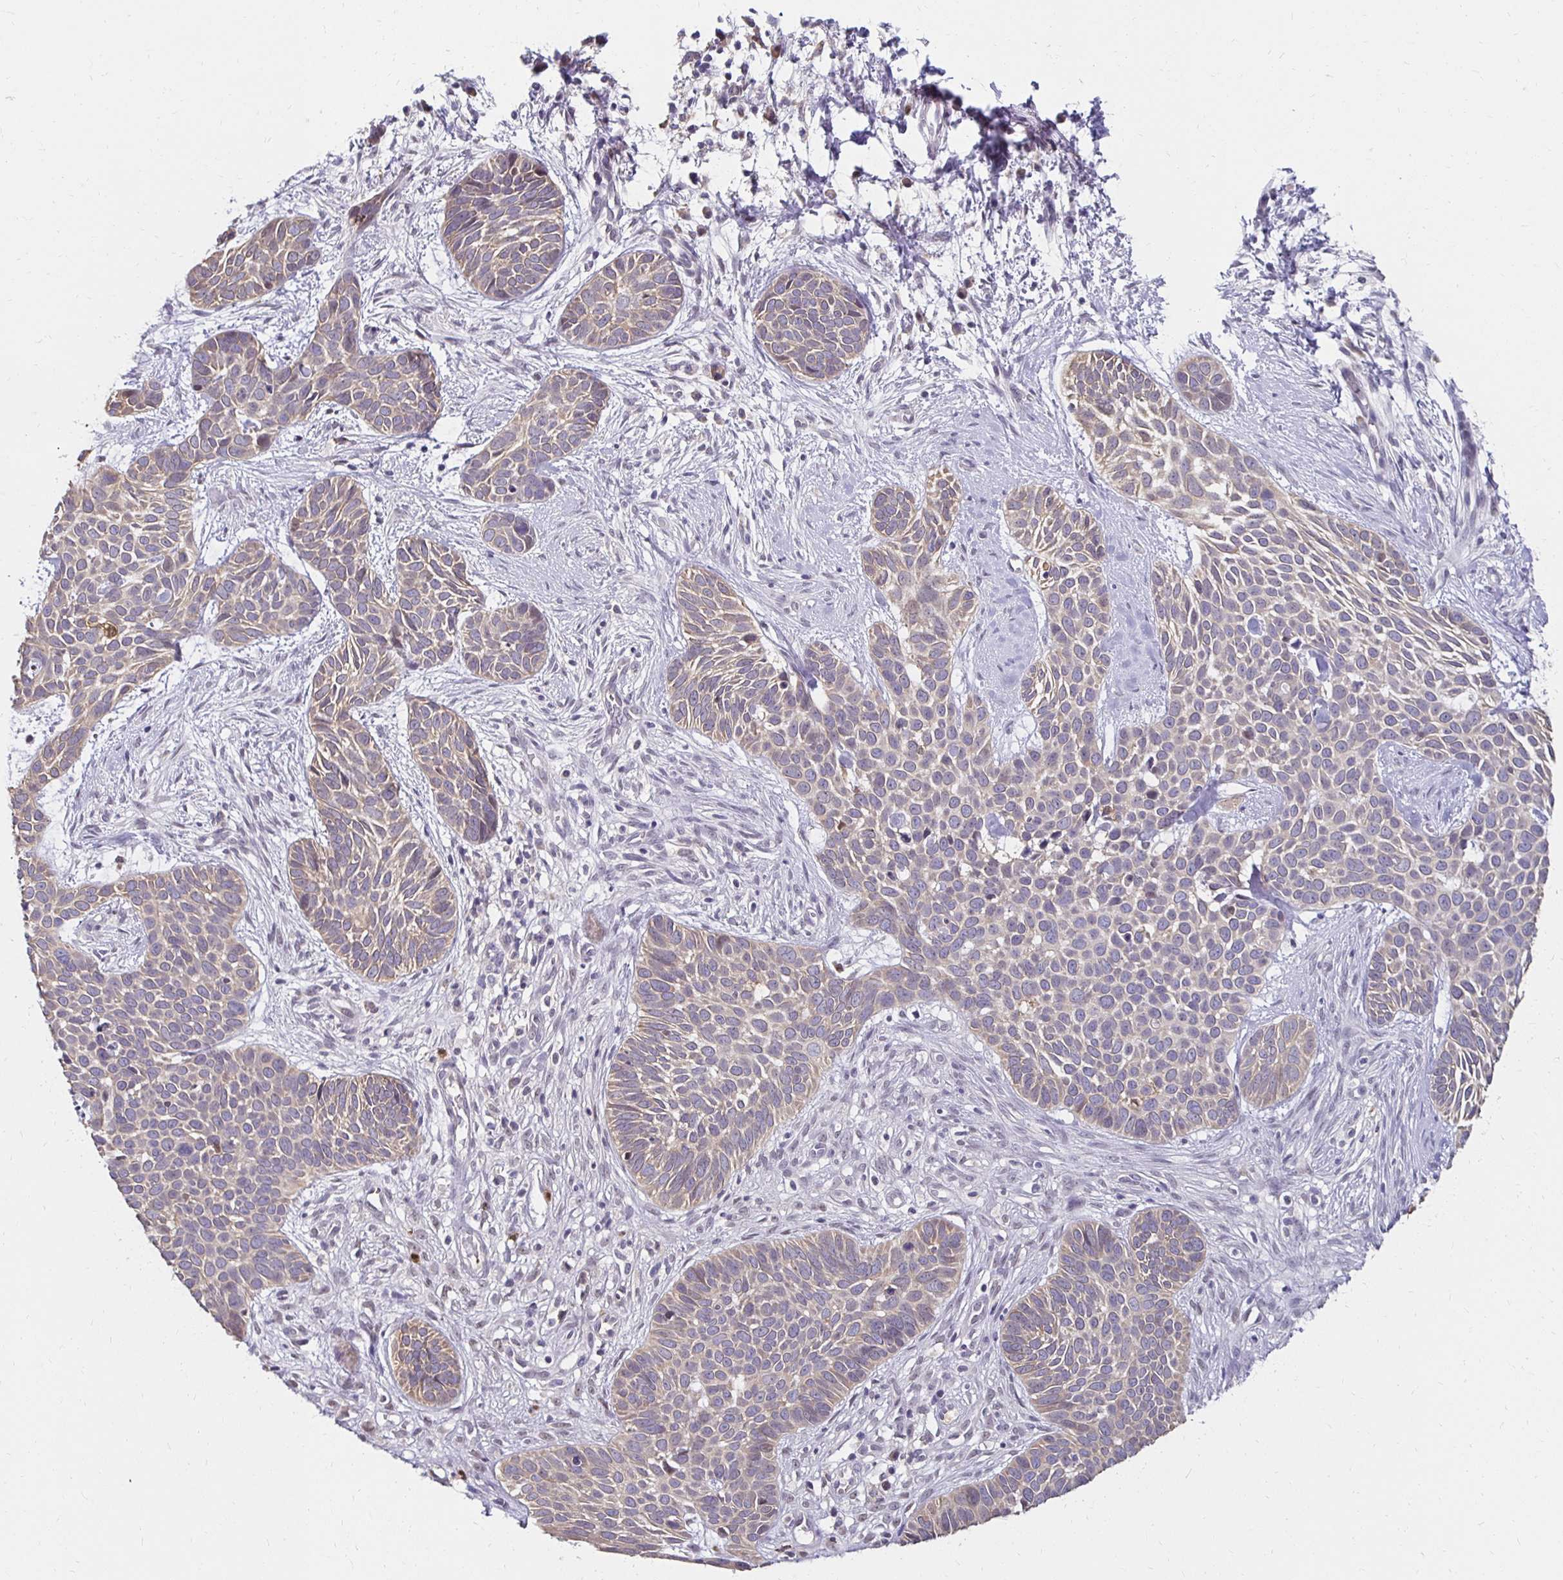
{"staining": {"intensity": "weak", "quantity": "25%-75%", "location": "cytoplasmic/membranous"}, "tissue": "skin cancer", "cell_type": "Tumor cells", "image_type": "cancer", "snomed": [{"axis": "morphology", "description": "Basal cell carcinoma"}, {"axis": "topography", "description": "Skin"}], "caption": "The image shows immunohistochemical staining of skin basal cell carcinoma. There is weak cytoplasmic/membranous positivity is seen in about 25%-75% of tumor cells. (brown staining indicates protein expression, while blue staining denotes nuclei).", "gene": "PADI2", "patient": {"sex": "male", "age": 69}}